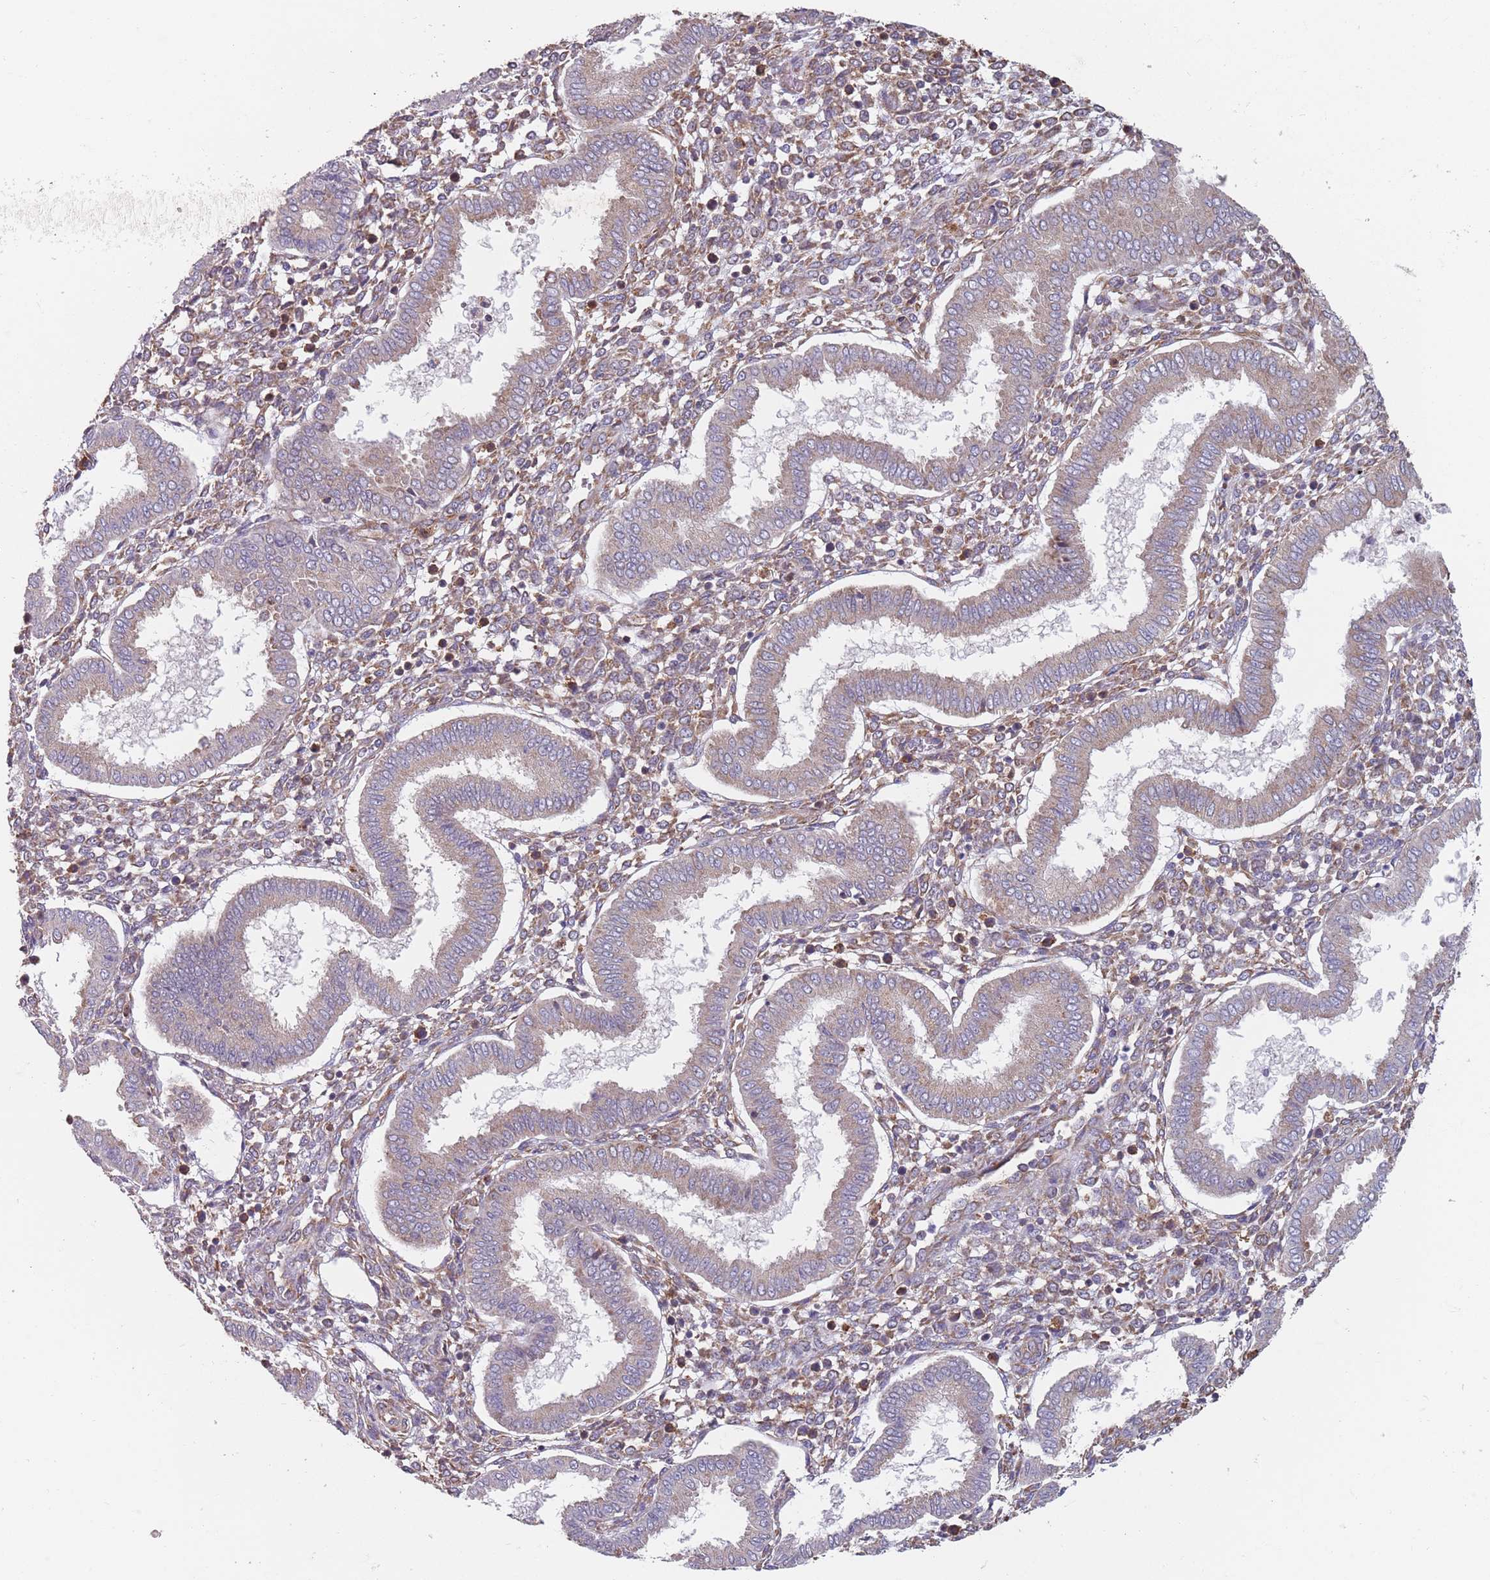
{"staining": {"intensity": "moderate", "quantity": "25%-75%", "location": "cytoplasmic/membranous"}, "tissue": "endometrium", "cell_type": "Cells in endometrial stroma", "image_type": "normal", "snomed": [{"axis": "morphology", "description": "Normal tissue, NOS"}, {"axis": "topography", "description": "Endometrium"}], "caption": "The micrograph displays immunohistochemical staining of normal endometrium. There is moderate cytoplasmic/membranous positivity is identified in about 25%-75% of cells in endometrial stroma.", "gene": "RPL17", "patient": {"sex": "female", "age": 24}}